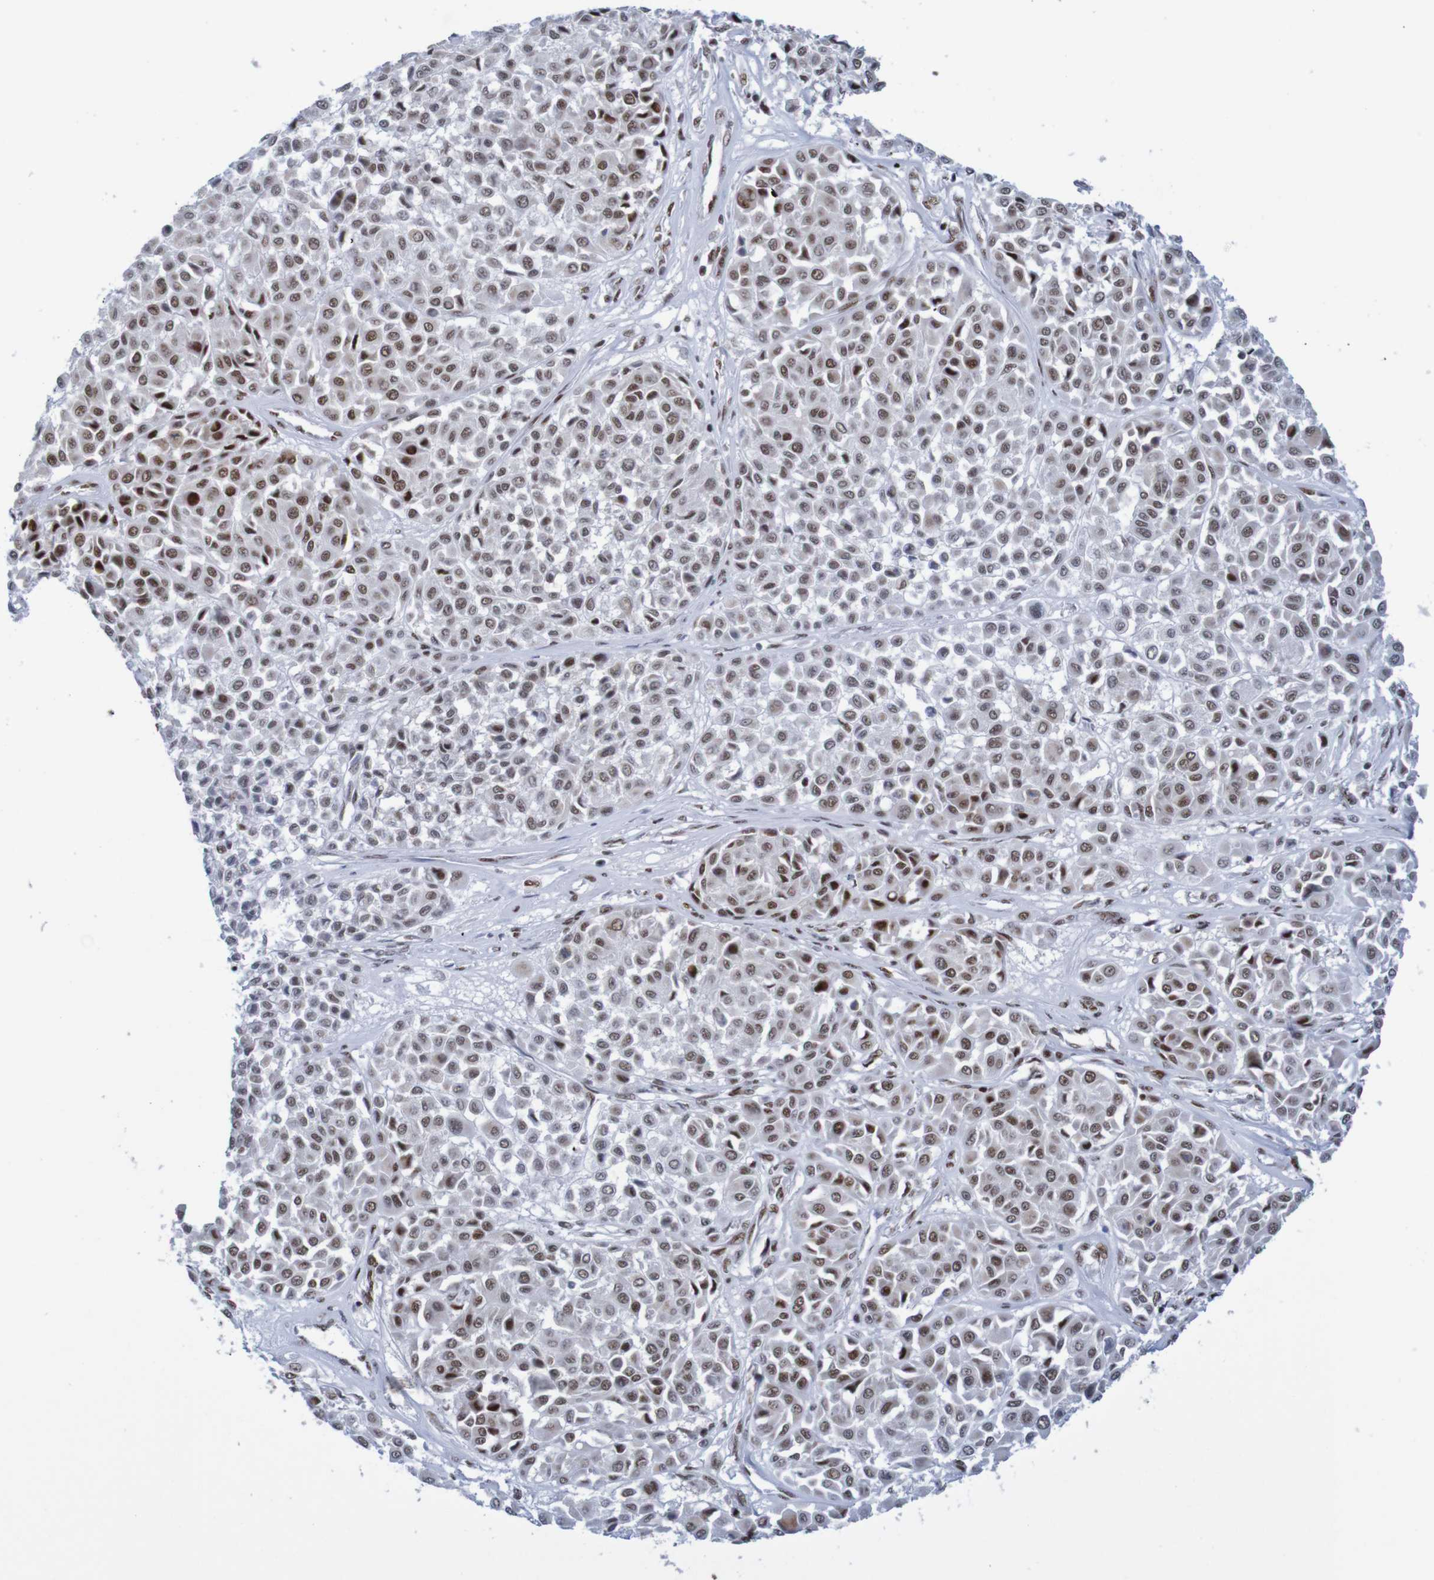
{"staining": {"intensity": "strong", "quantity": "25%-75%", "location": "nuclear"}, "tissue": "melanoma", "cell_type": "Tumor cells", "image_type": "cancer", "snomed": [{"axis": "morphology", "description": "Malignant melanoma, Metastatic site"}, {"axis": "topography", "description": "Soft tissue"}], "caption": "A high-resolution image shows immunohistochemistry staining of malignant melanoma (metastatic site), which exhibits strong nuclear expression in approximately 25%-75% of tumor cells.", "gene": "THRAP3", "patient": {"sex": "male", "age": 41}}